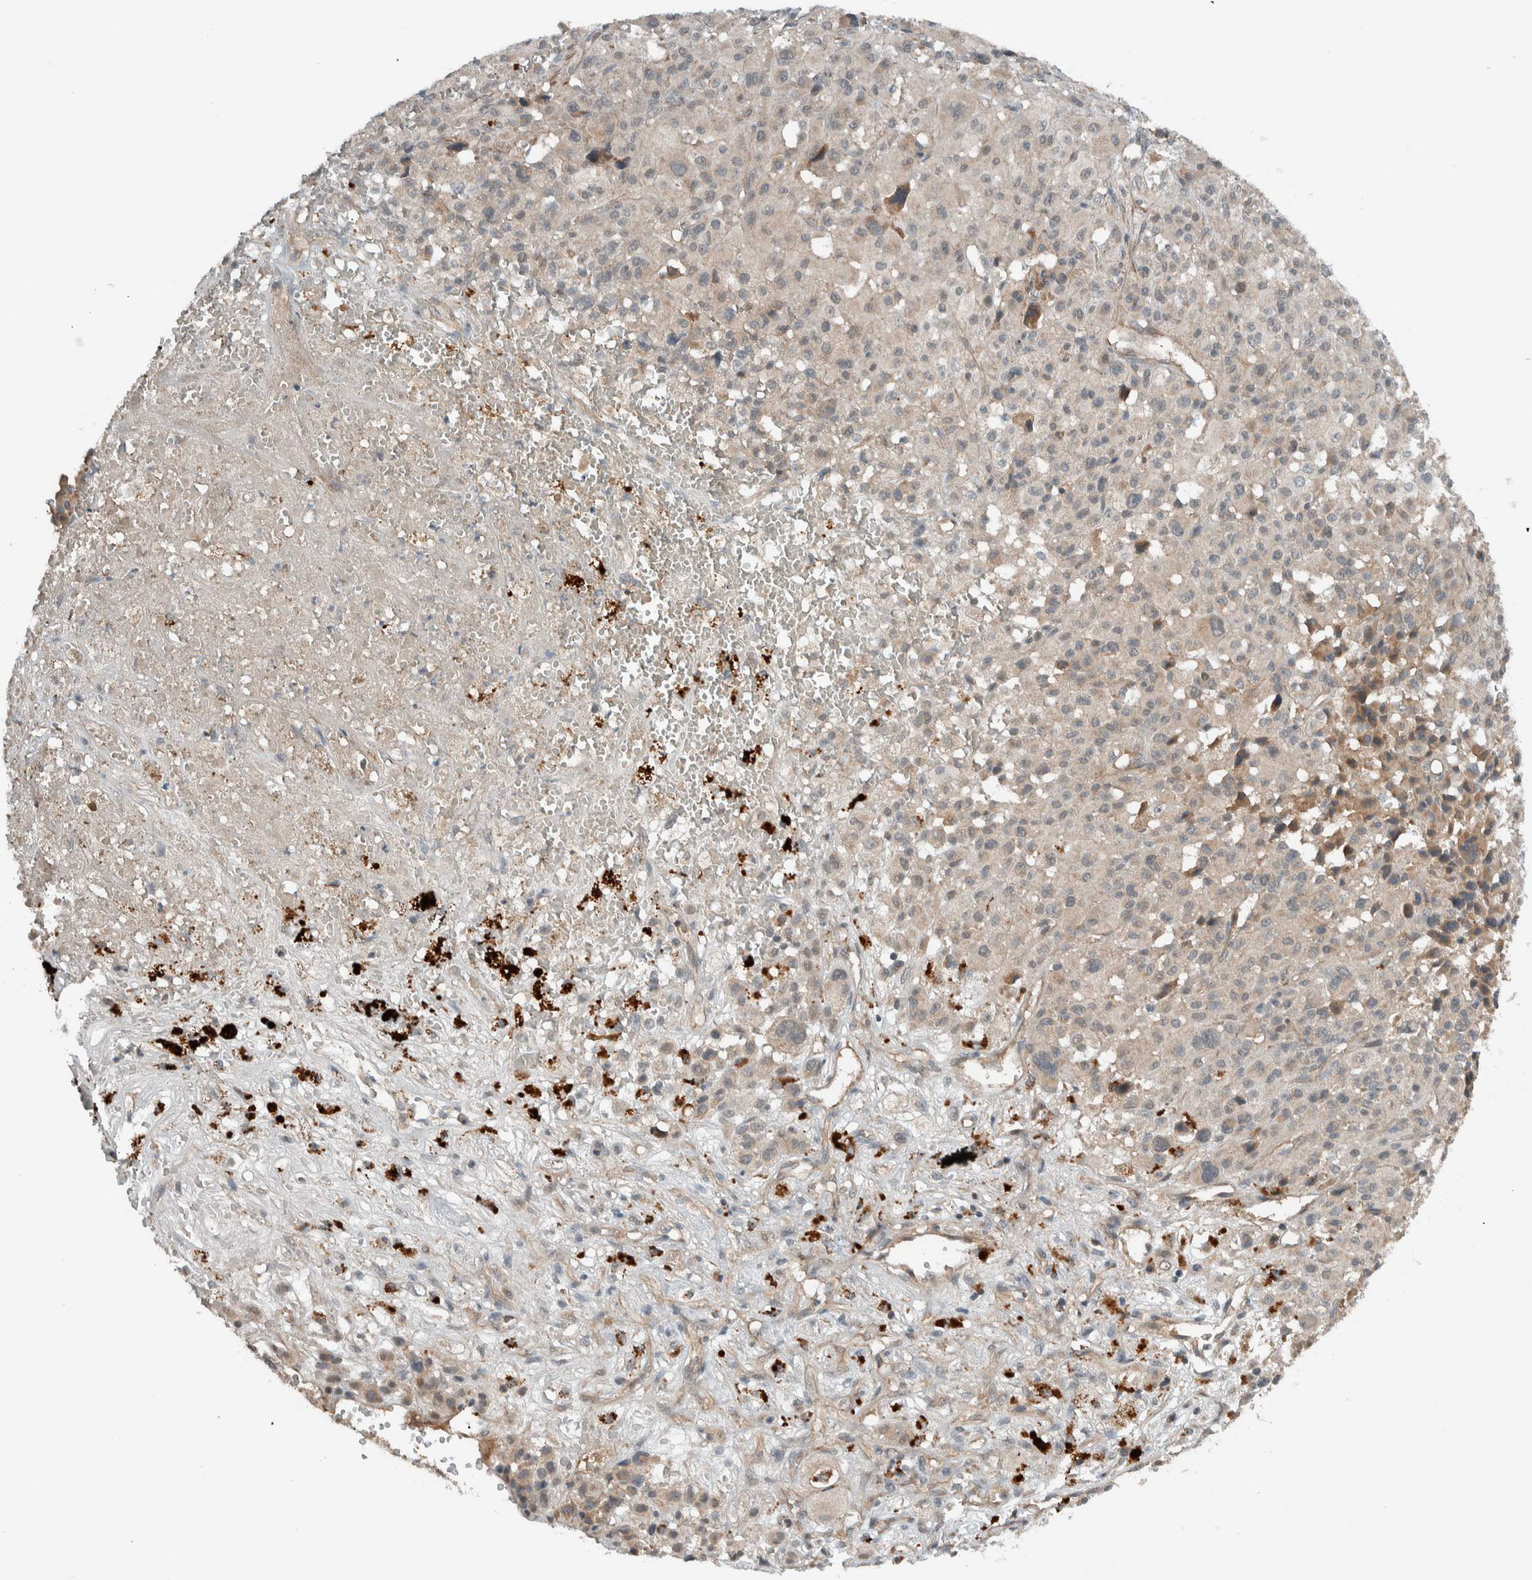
{"staining": {"intensity": "weak", "quantity": "25%-75%", "location": "cytoplasmic/membranous"}, "tissue": "melanoma", "cell_type": "Tumor cells", "image_type": "cancer", "snomed": [{"axis": "morphology", "description": "Malignant melanoma, Metastatic site"}, {"axis": "topography", "description": "Skin"}], "caption": "Melanoma stained with a protein marker reveals weak staining in tumor cells.", "gene": "ARMC7", "patient": {"sex": "female", "age": 74}}